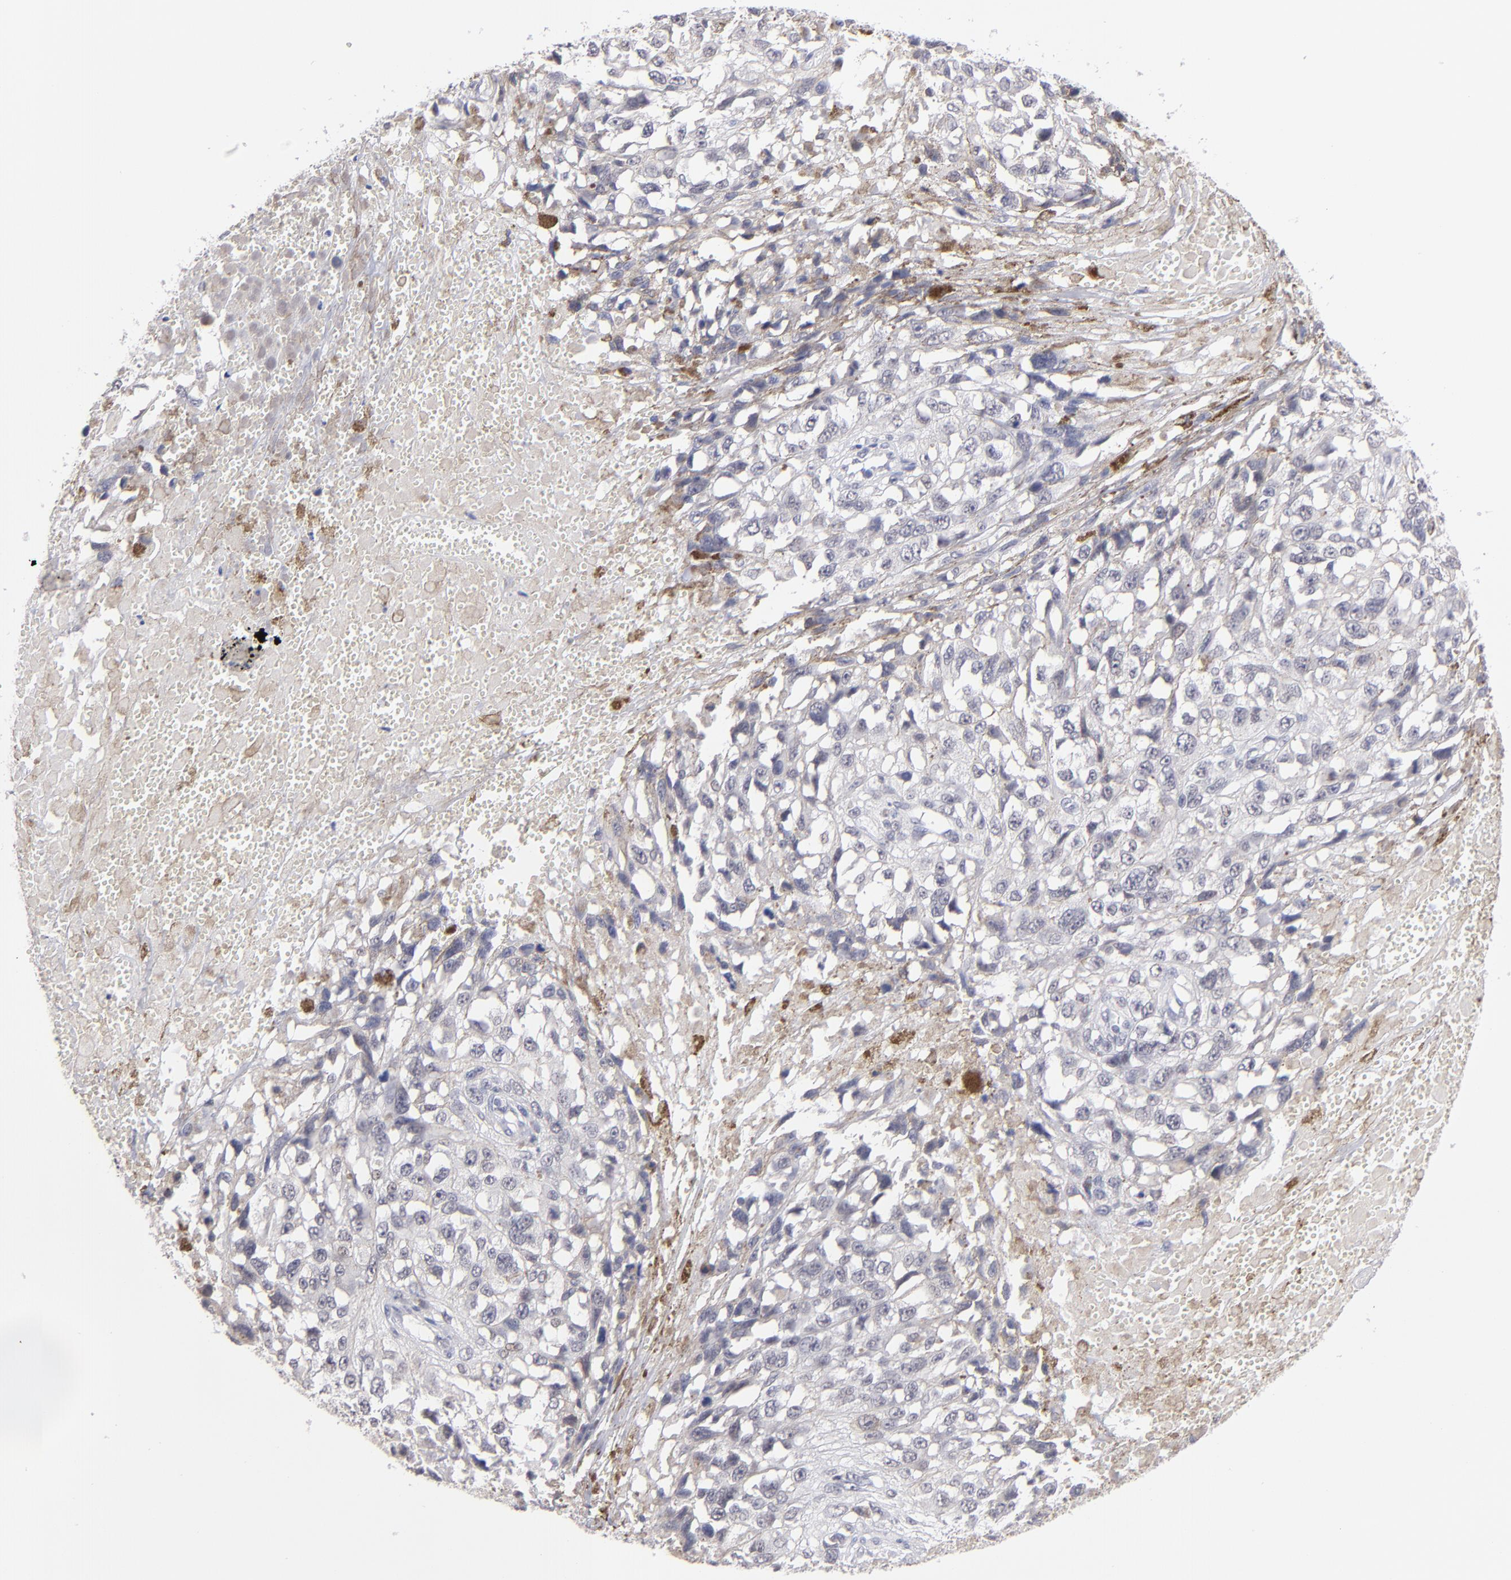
{"staining": {"intensity": "weak", "quantity": "25%-75%", "location": "cytoplasmic/membranous,nuclear"}, "tissue": "melanoma", "cell_type": "Tumor cells", "image_type": "cancer", "snomed": [{"axis": "morphology", "description": "Malignant melanoma, Metastatic site"}, {"axis": "topography", "description": "Lymph node"}], "caption": "Melanoma tissue displays weak cytoplasmic/membranous and nuclear expression in approximately 25%-75% of tumor cells", "gene": "TEX11", "patient": {"sex": "male", "age": 59}}